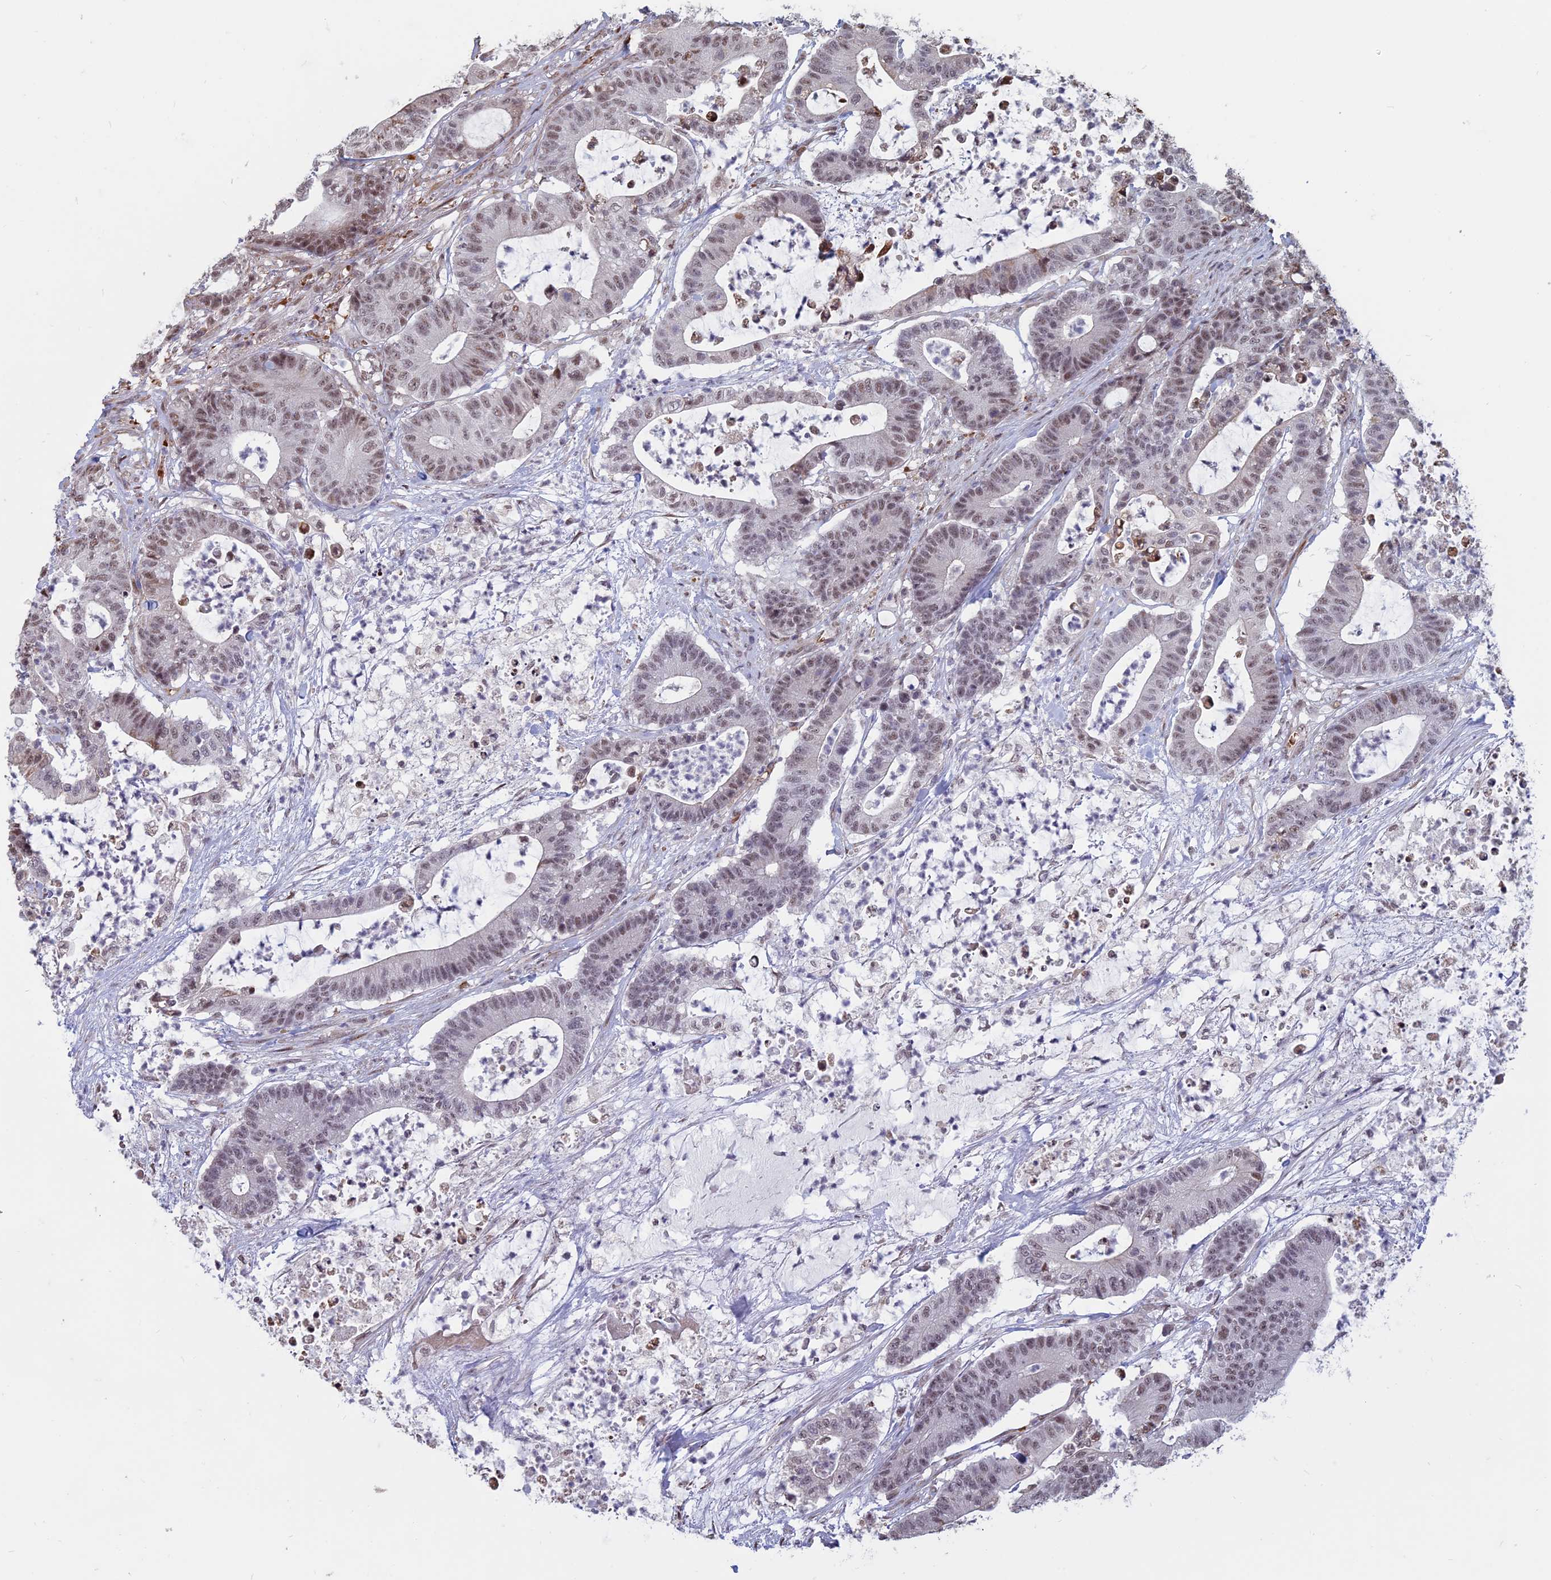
{"staining": {"intensity": "weak", "quantity": ">75%", "location": "nuclear"}, "tissue": "colorectal cancer", "cell_type": "Tumor cells", "image_type": "cancer", "snomed": [{"axis": "morphology", "description": "Adenocarcinoma, NOS"}, {"axis": "topography", "description": "Colon"}], "caption": "Adenocarcinoma (colorectal) stained with a brown dye reveals weak nuclear positive expression in approximately >75% of tumor cells.", "gene": "MFAP1", "patient": {"sex": "female", "age": 84}}